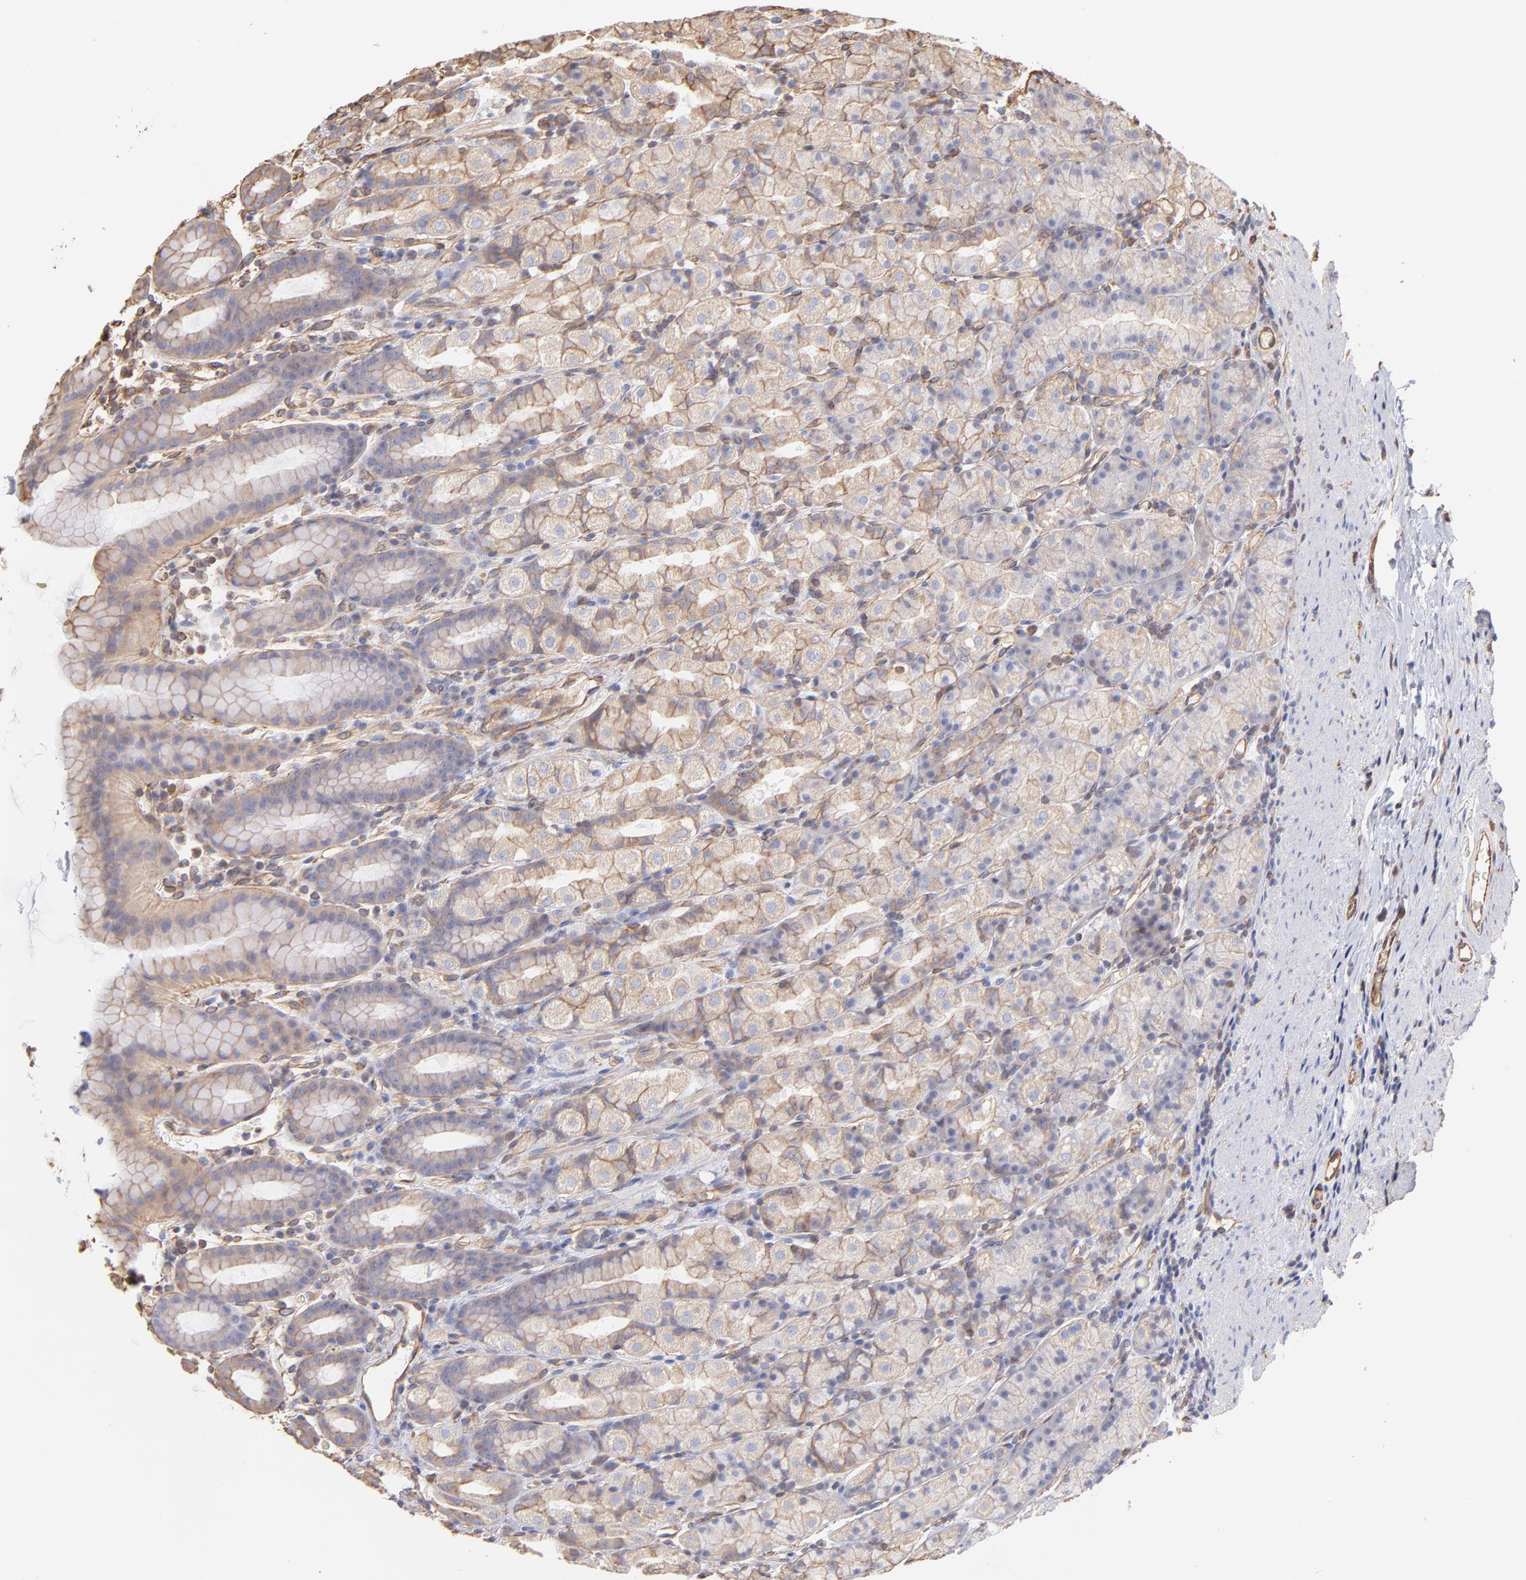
{"staining": {"intensity": "moderate", "quantity": ">75%", "location": "cytoplasmic/membranous"}, "tissue": "stomach", "cell_type": "Glandular cells", "image_type": "normal", "snomed": [{"axis": "morphology", "description": "Normal tissue, NOS"}, {"axis": "topography", "description": "Stomach, upper"}], "caption": "Immunohistochemical staining of normal stomach reveals medium levels of moderate cytoplasmic/membranous expression in approximately >75% of glandular cells. (DAB (3,3'-diaminobenzidine) IHC with brightfield microscopy, high magnification).", "gene": "PLEC", "patient": {"sex": "male", "age": 68}}